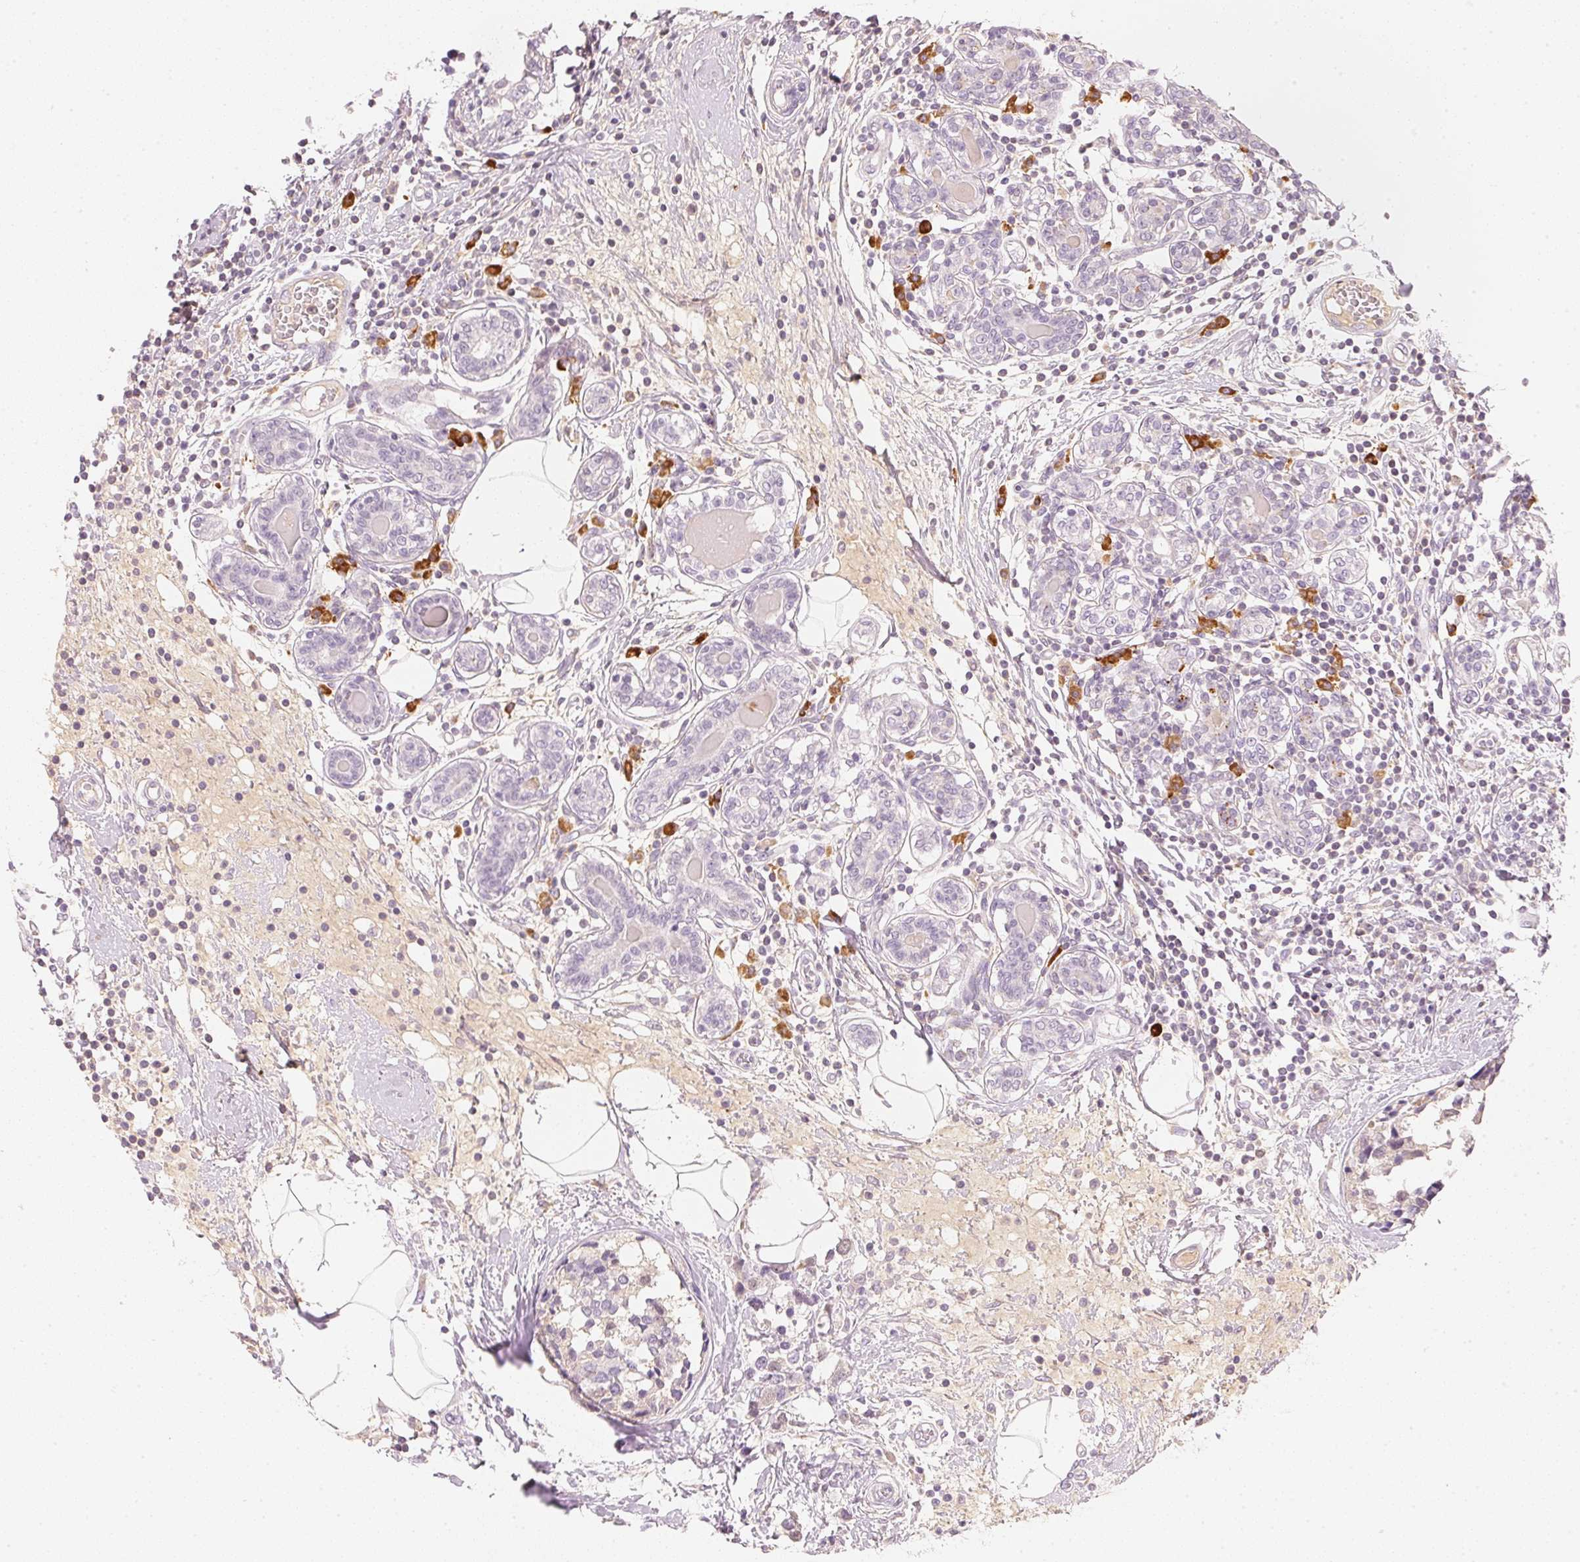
{"staining": {"intensity": "negative", "quantity": "none", "location": "none"}, "tissue": "breast cancer", "cell_type": "Tumor cells", "image_type": "cancer", "snomed": [{"axis": "morphology", "description": "Lobular carcinoma"}, {"axis": "topography", "description": "Breast"}], "caption": "IHC of breast cancer (lobular carcinoma) reveals no expression in tumor cells.", "gene": "RMDN2", "patient": {"sex": "female", "age": 59}}